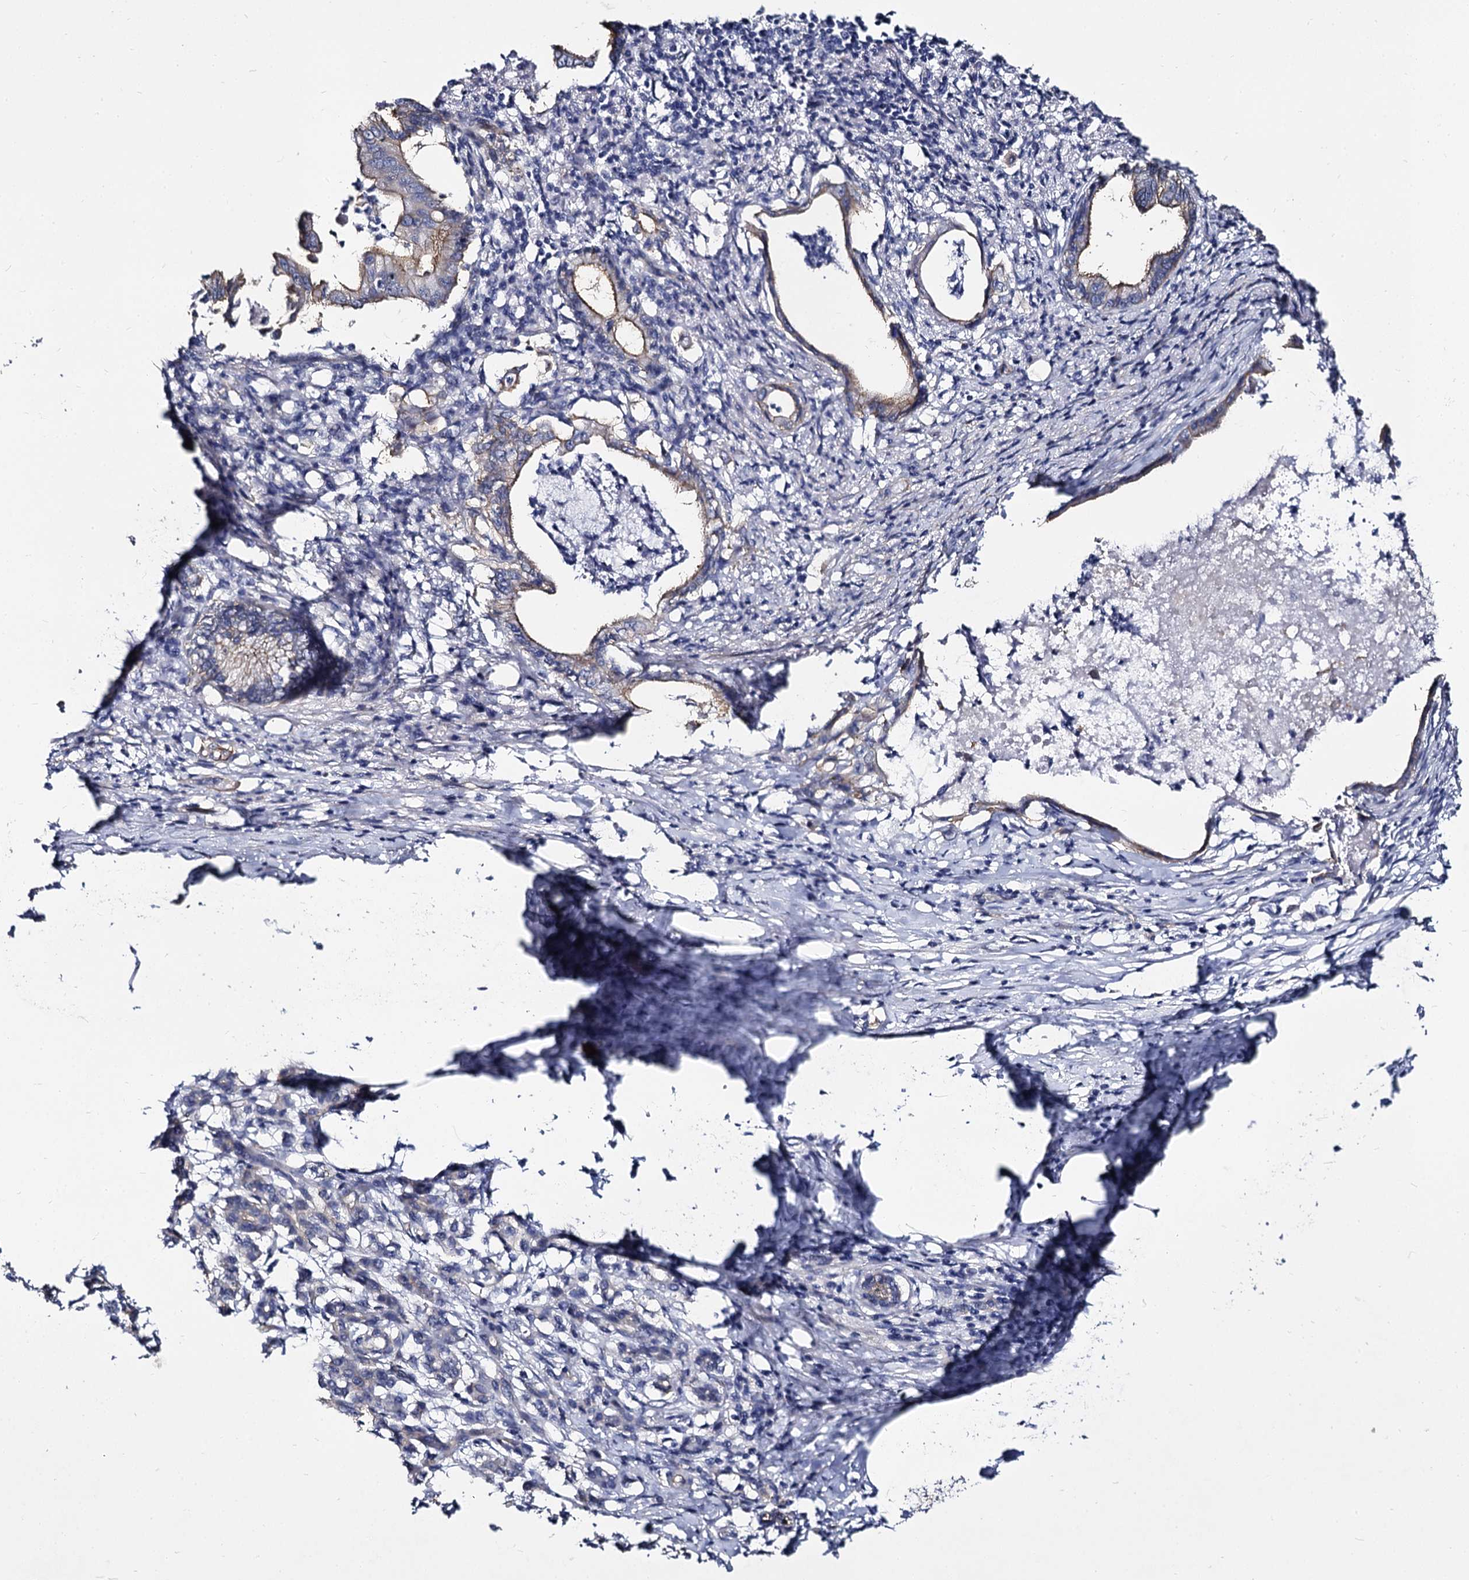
{"staining": {"intensity": "weak", "quantity": "25%-75%", "location": "cytoplasmic/membranous"}, "tissue": "pancreatic cancer", "cell_type": "Tumor cells", "image_type": "cancer", "snomed": [{"axis": "morphology", "description": "Adenocarcinoma, NOS"}, {"axis": "topography", "description": "Pancreas"}], "caption": "Protein staining exhibits weak cytoplasmic/membranous positivity in approximately 25%-75% of tumor cells in adenocarcinoma (pancreatic).", "gene": "CBFB", "patient": {"sex": "female", "age": 55}}